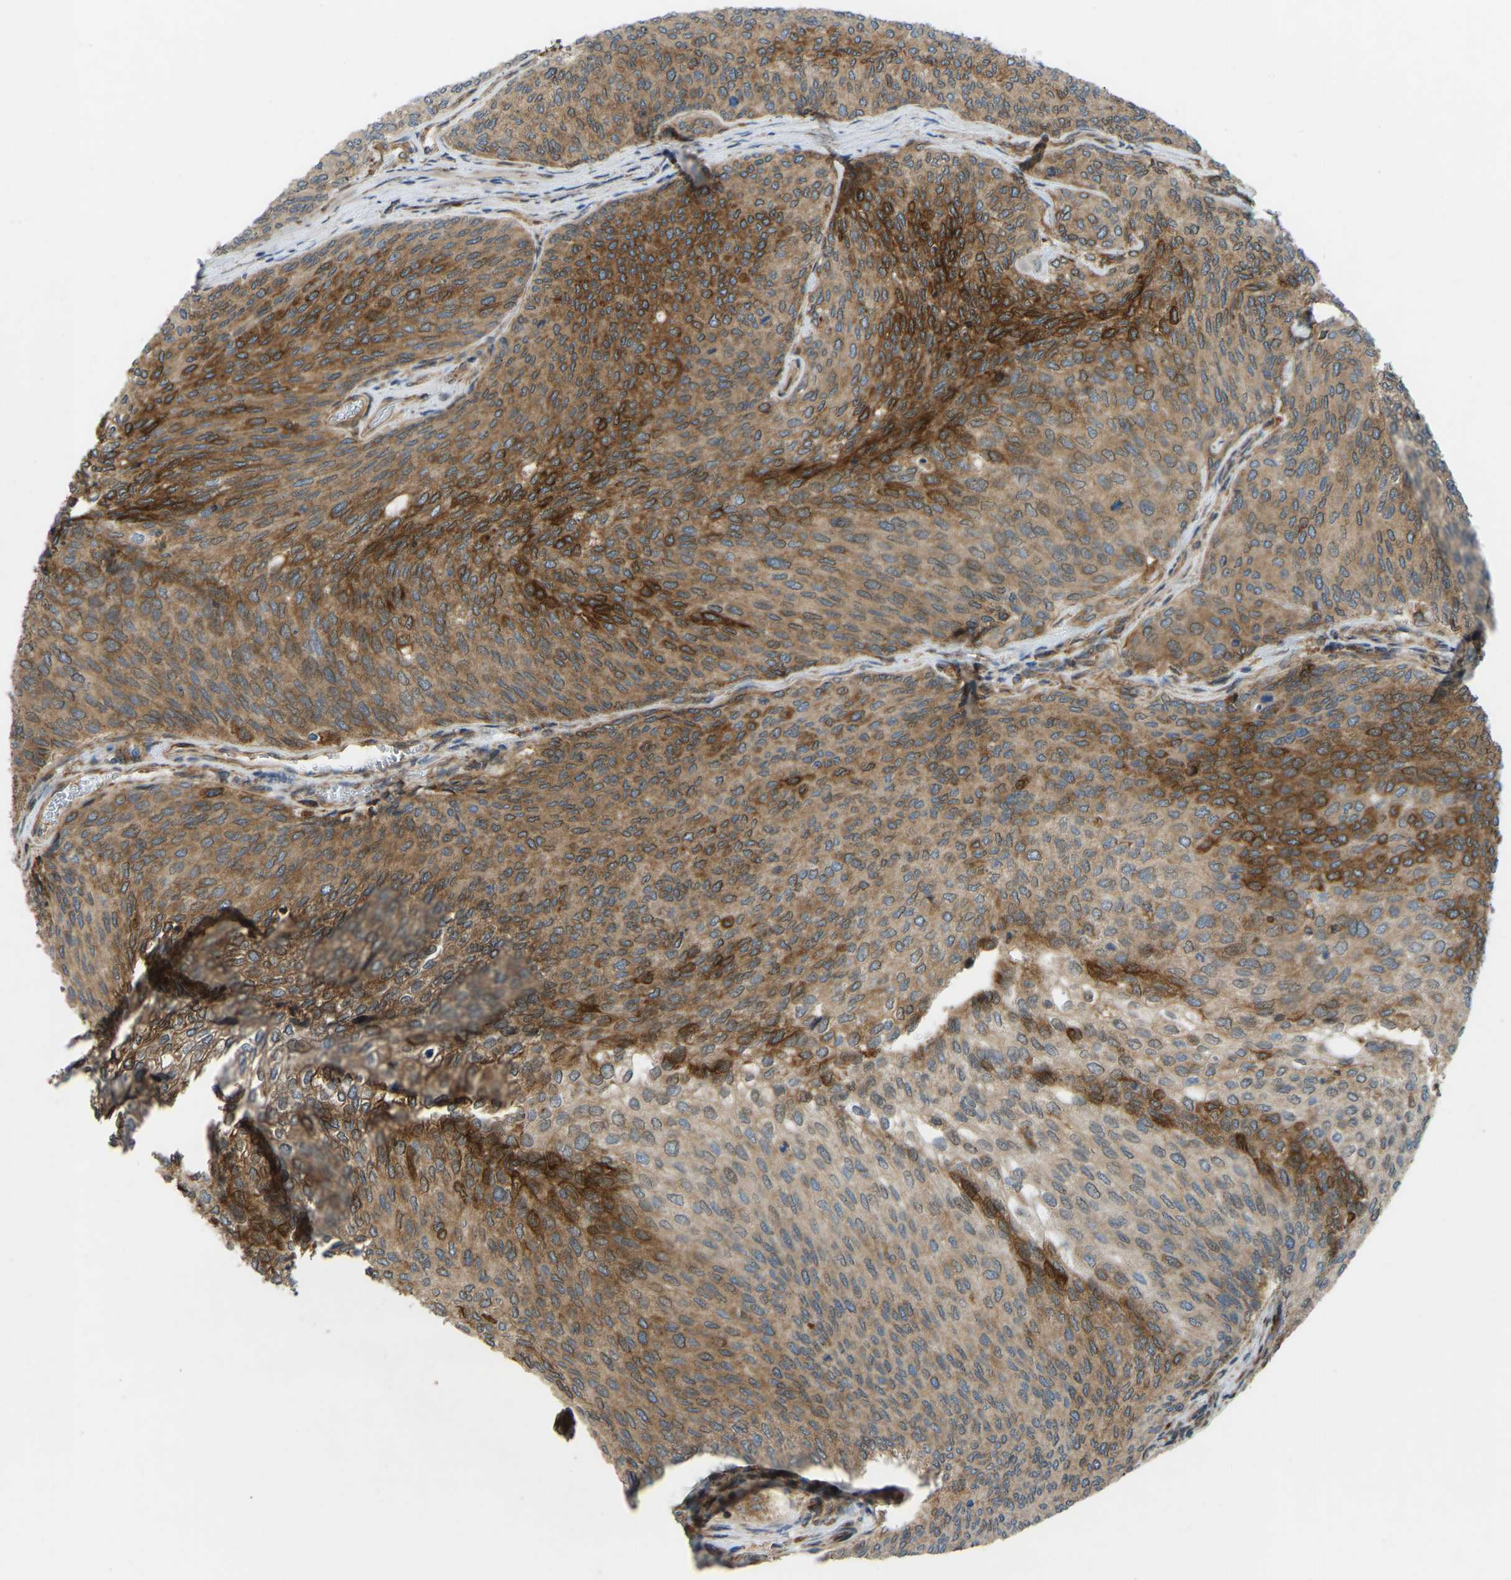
{"staining": {"intensity": "moderate", "quantity": ">75%", "location": "cytoplasmic/membranous"}, "tissue": "urothelial cancer", "cell_type": "Tumor cells", "image_type": "cancer", "snomed": [{"axis": "morphology", "description": "Urothelial carcinoma, Low grade"}, {"axis": "topography", "description": "Urinary bladder"}], "caption": "The immunohistochemical stain highlights moderate cytoplasmic/membranous expression in tumor cells of urothelial cancer tissue.", "gene": "OS9", "patient": {"sex": "female", "age": 79}}